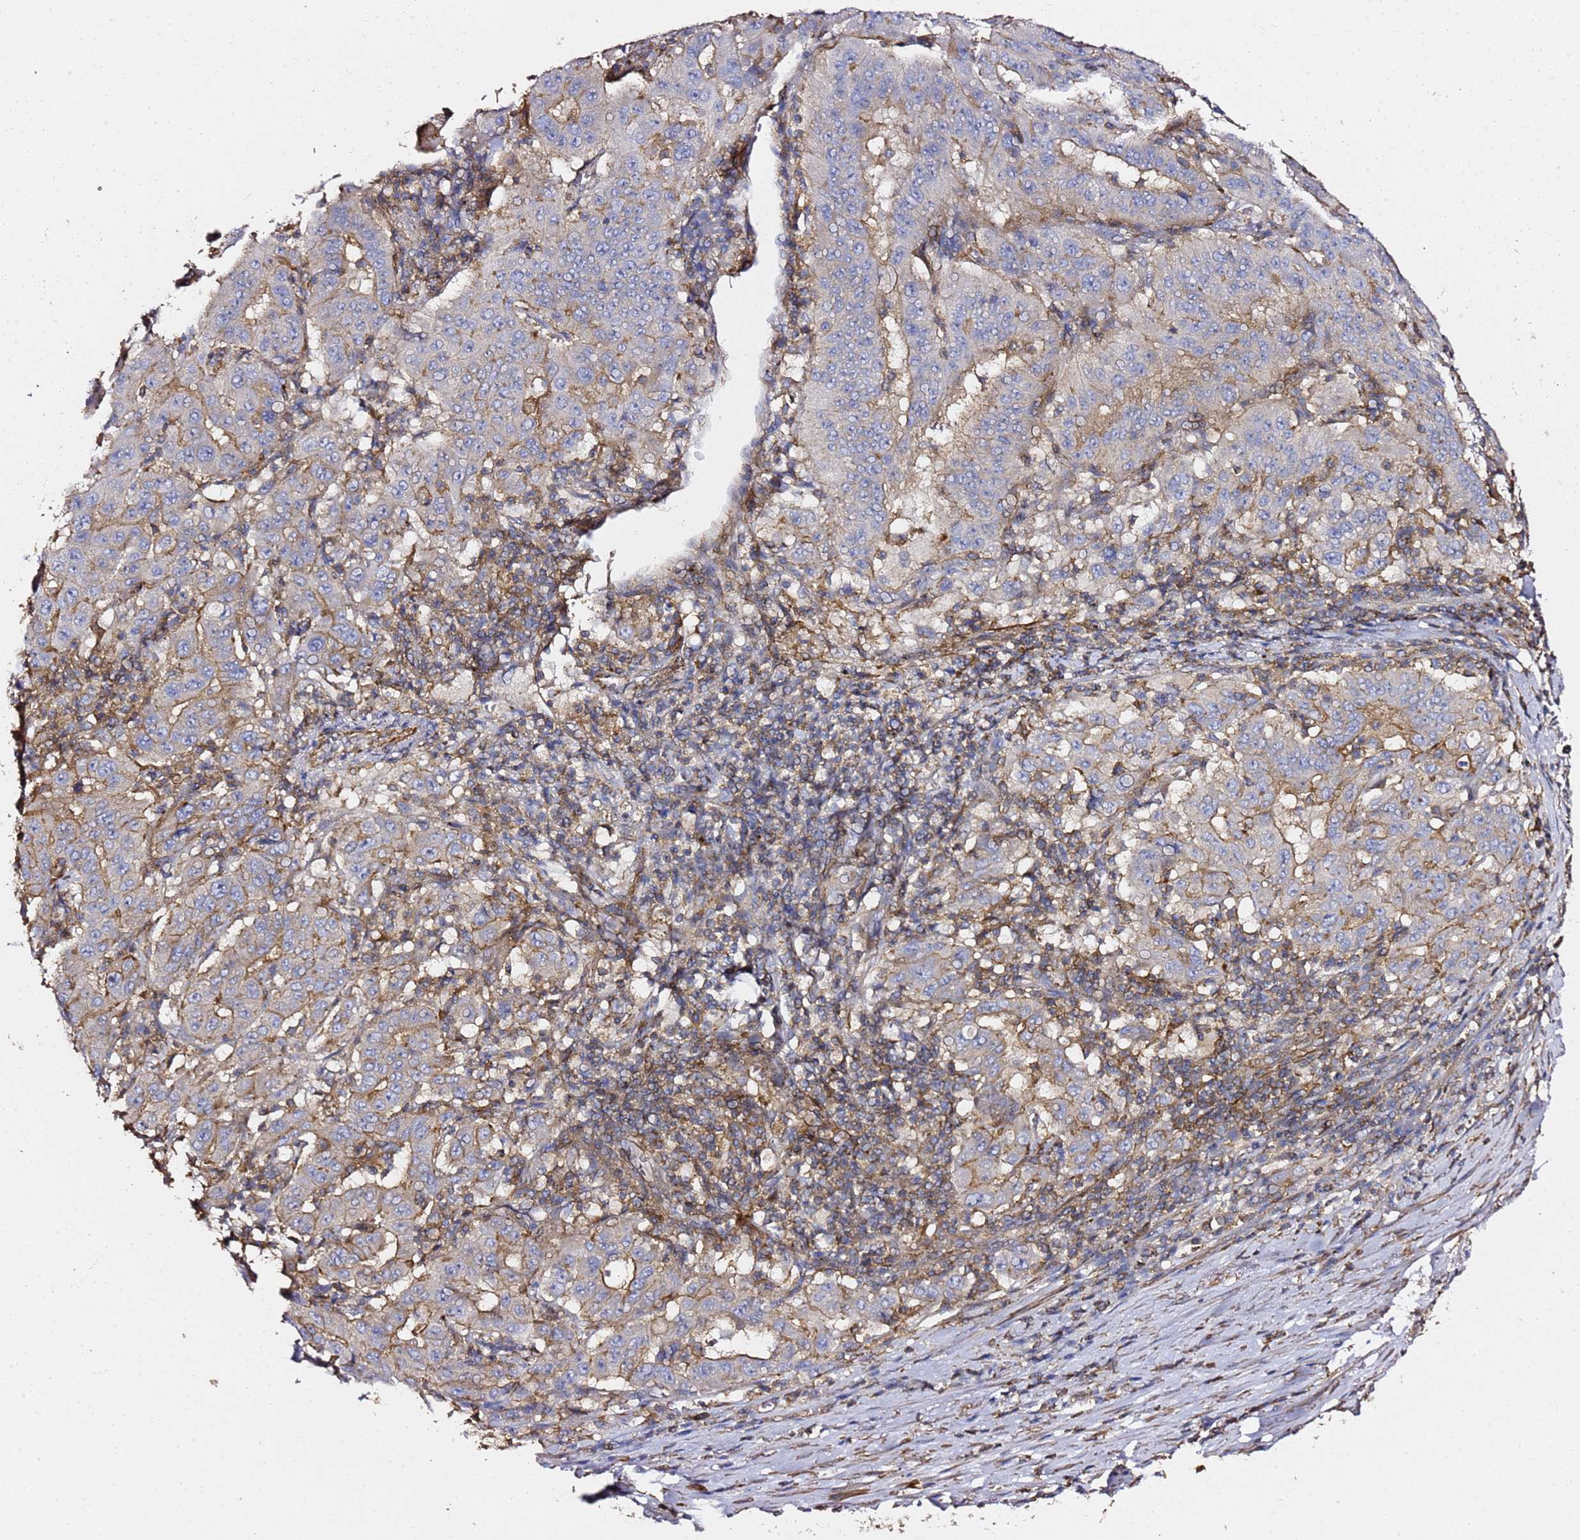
{"staining": {"intensity": "moderate", "quantity": "25%-75%", "location": "cytoplasmic/membranous"}, "tissue": "pancreatic cancer", "cell_type": "Tumor cells", "image_type": "cancer", "snomed": [{"axis": "morphology", "description": "Adenocarcinoma, NOS"}, {"axis": "topography", "description": "Pancreas"}], "caption": "A brown stain labels moderate cytoplasmic/membranous positivity of a protein in adenocarcinoma (pancreatic) tumor cells. Using DAB (3,3'-diaminobenzidine) (brown) and hematoxylin (blue) stains, captured at high magnification using brightfield microscopy.", "gene": "ZFP36L2", "patient": {"sex": "male", "age": 63}}